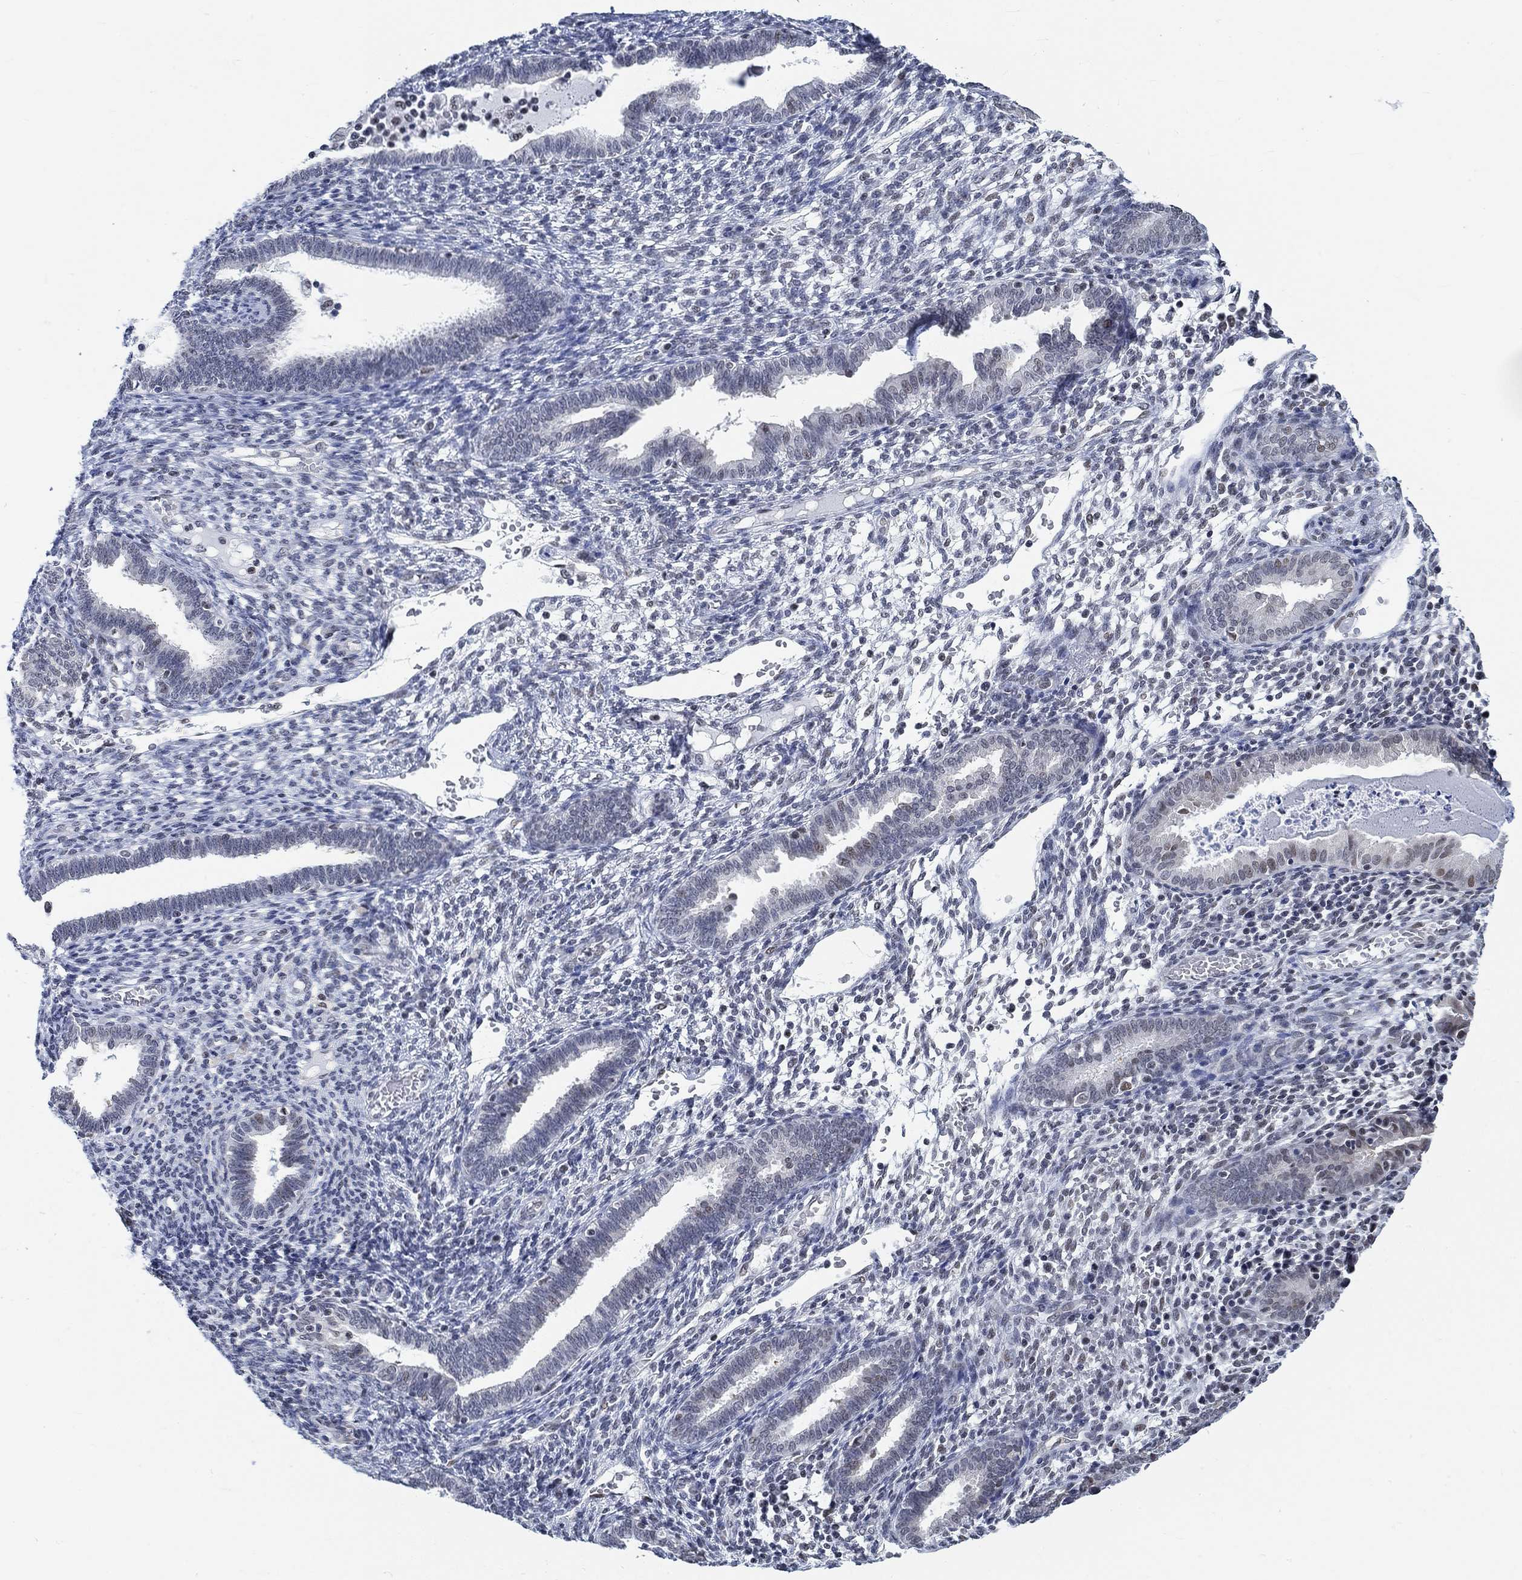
{"staining": {"intensity": "negative", "quantity": "none", "location": "none"}, "tissue": "endometrium", "cell_type": "Cells in endometrial stroma", "image_type": "normal", "snomed": [{"axis": "morphology", "description": "Normal tissue, NOS"}, {"axis": "topography", "description": "Endometrium"}], "caption": "Unremarkable endometrium was stained to show a protein in brown. There is no significant expression in cells in endometrial stroma.", "gene": "KCNH8", "patient": {"sex": "female", "age": 42}}